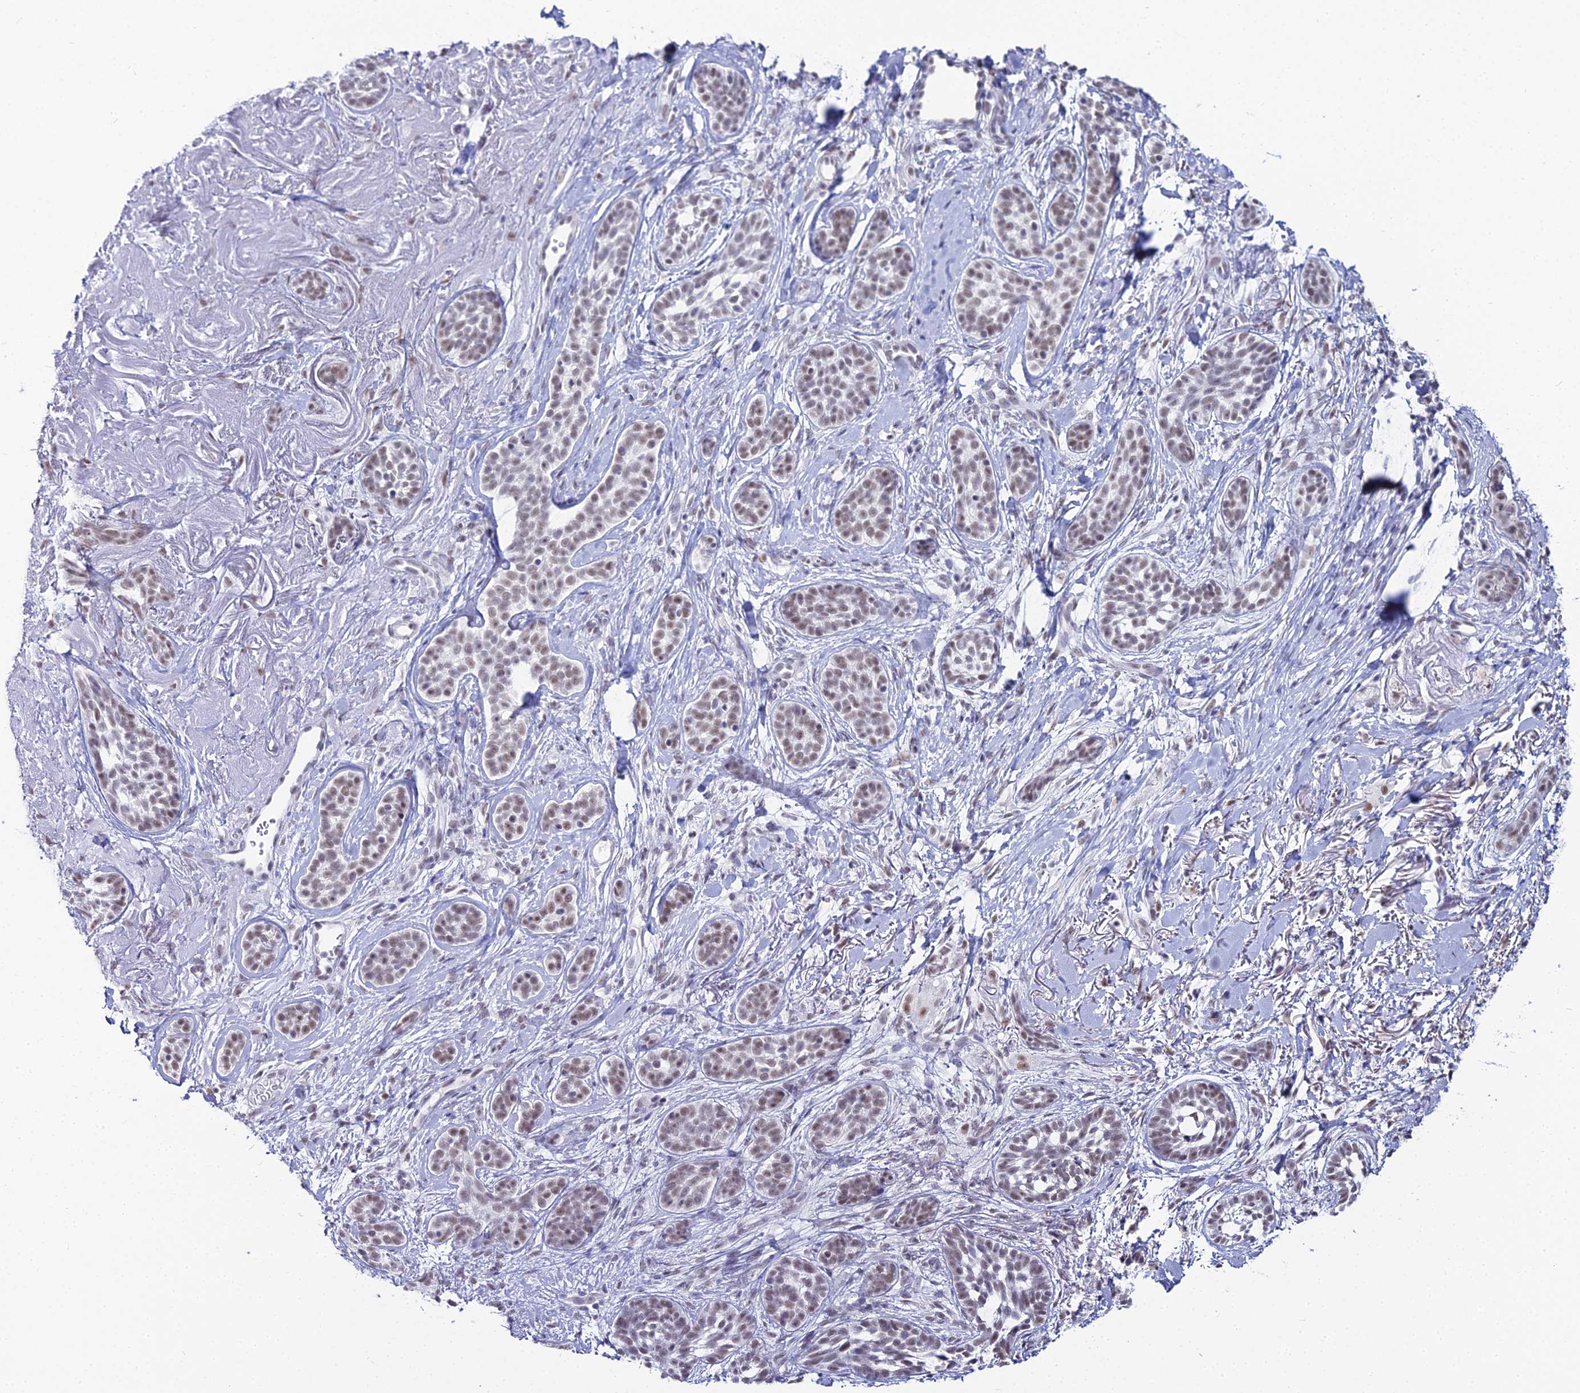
{"staining": {"intensity": "weak", "quantity": ">75%", "location": "nuclear"}, "tissue": "skin cancer", "cell_type": "Tumor cells", "image_type": "cancer", "snomed": [{"axis": "morphology", "description": "Basal cell carcinoma"}, {"axis": "topography", "description": "Skin"}], "caption": "Immunohistochemistry (IHC) histopathology image of skin cancer stained for a protein (brown), which shows low levels of weak nuclear positivity in approximately >75% of tumor cells.", "gene": "RBM12", "patient": {"sex": "male", "age": 71}}